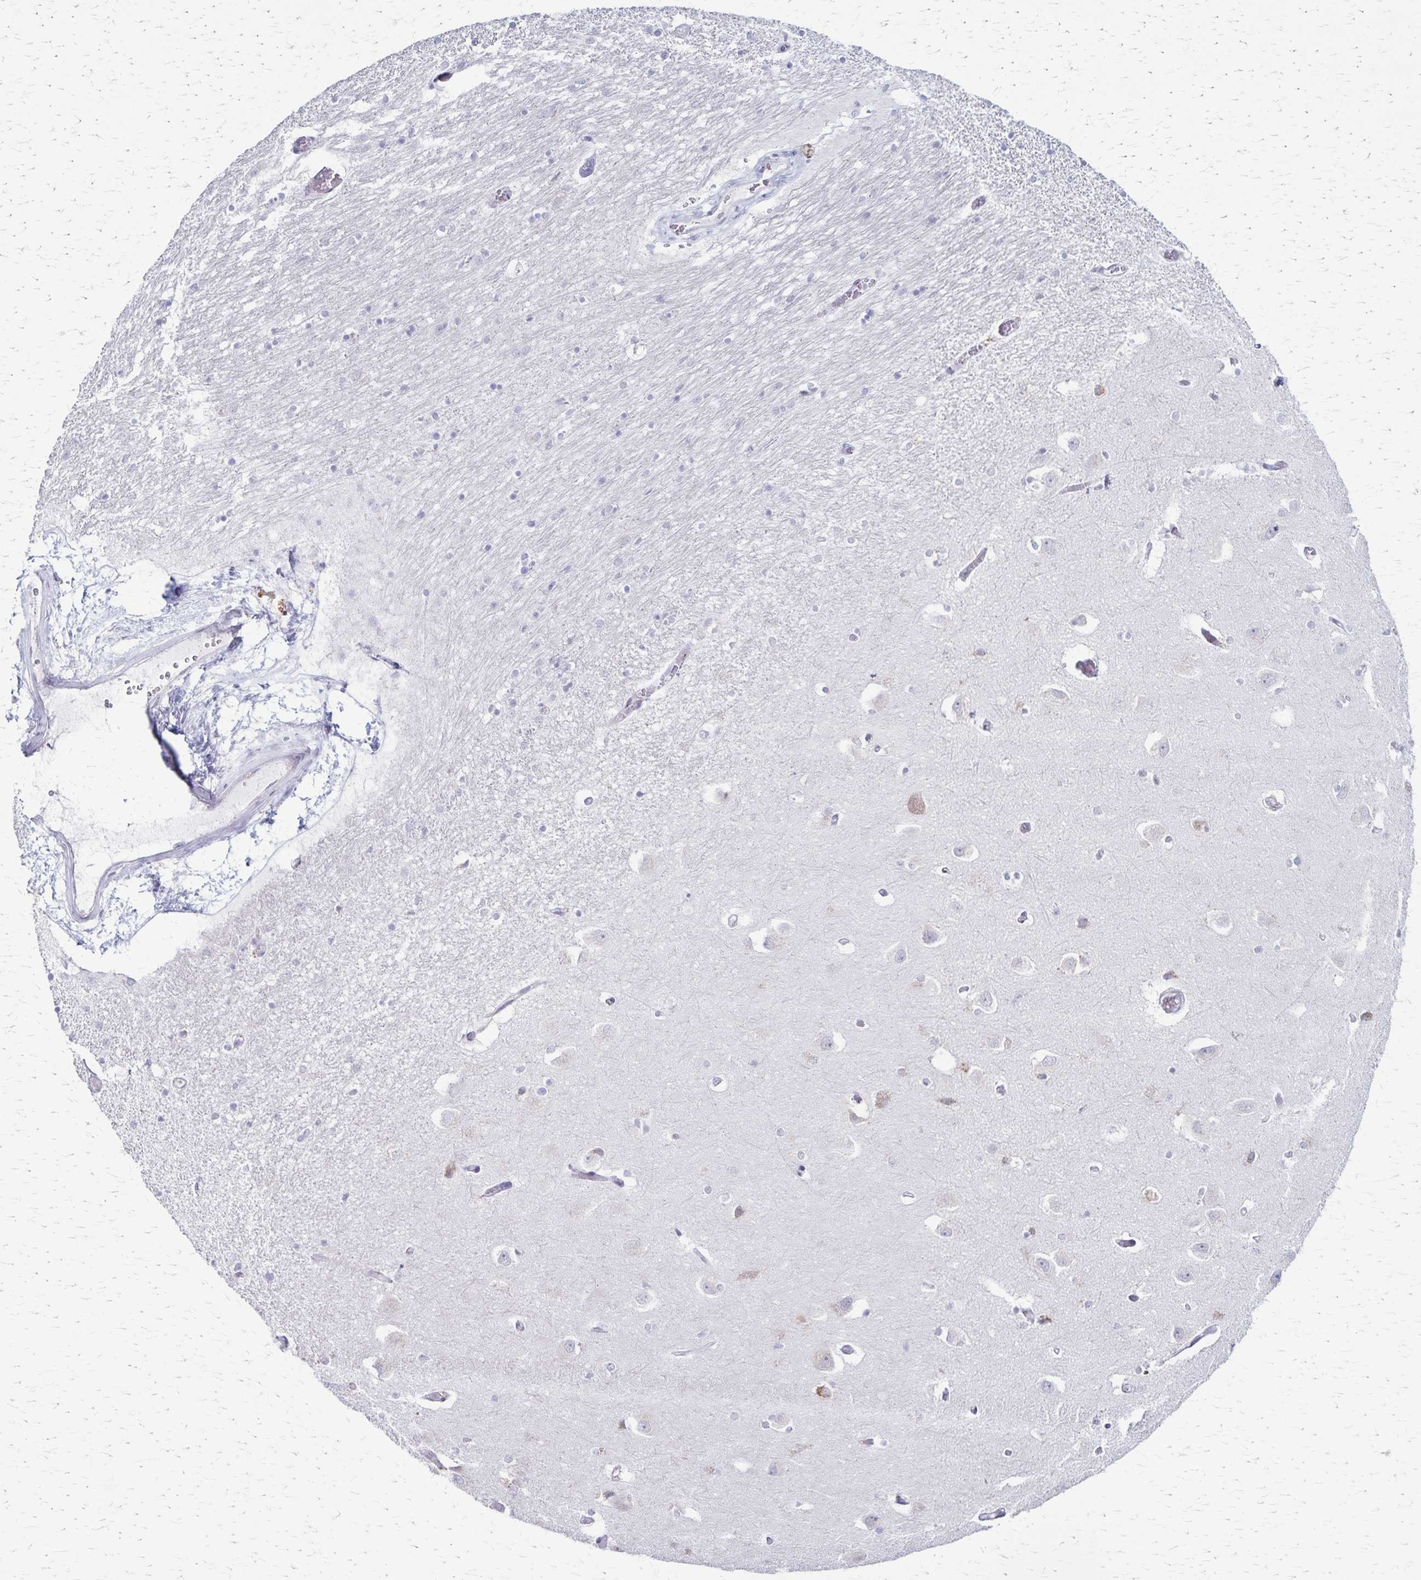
{"staining": {"intensity": "negative", "quantity": "none", "location": "none"}, "tissue": "caudate", "cell_type": "Glial cells", "image_type": "normal", "snomed": [{"axis": "morphology", "description": "Normal tissue, NOS"}, {"axis": "topography", "description": "Lateral ventricle wall"}, {"axis": "topography", "description": "Hippocampus"}], "caption": "This is a photomicrograph of IHC staining of normal caudate, which shows no expression in glial cells. (Brightfield microscopy of DAB (3,3'-diaminobenzidine) immunohistochemistry (IHC) at high magnification).", "gene": "MCFD2", "patient": {"sex": "female", "age": 63}}